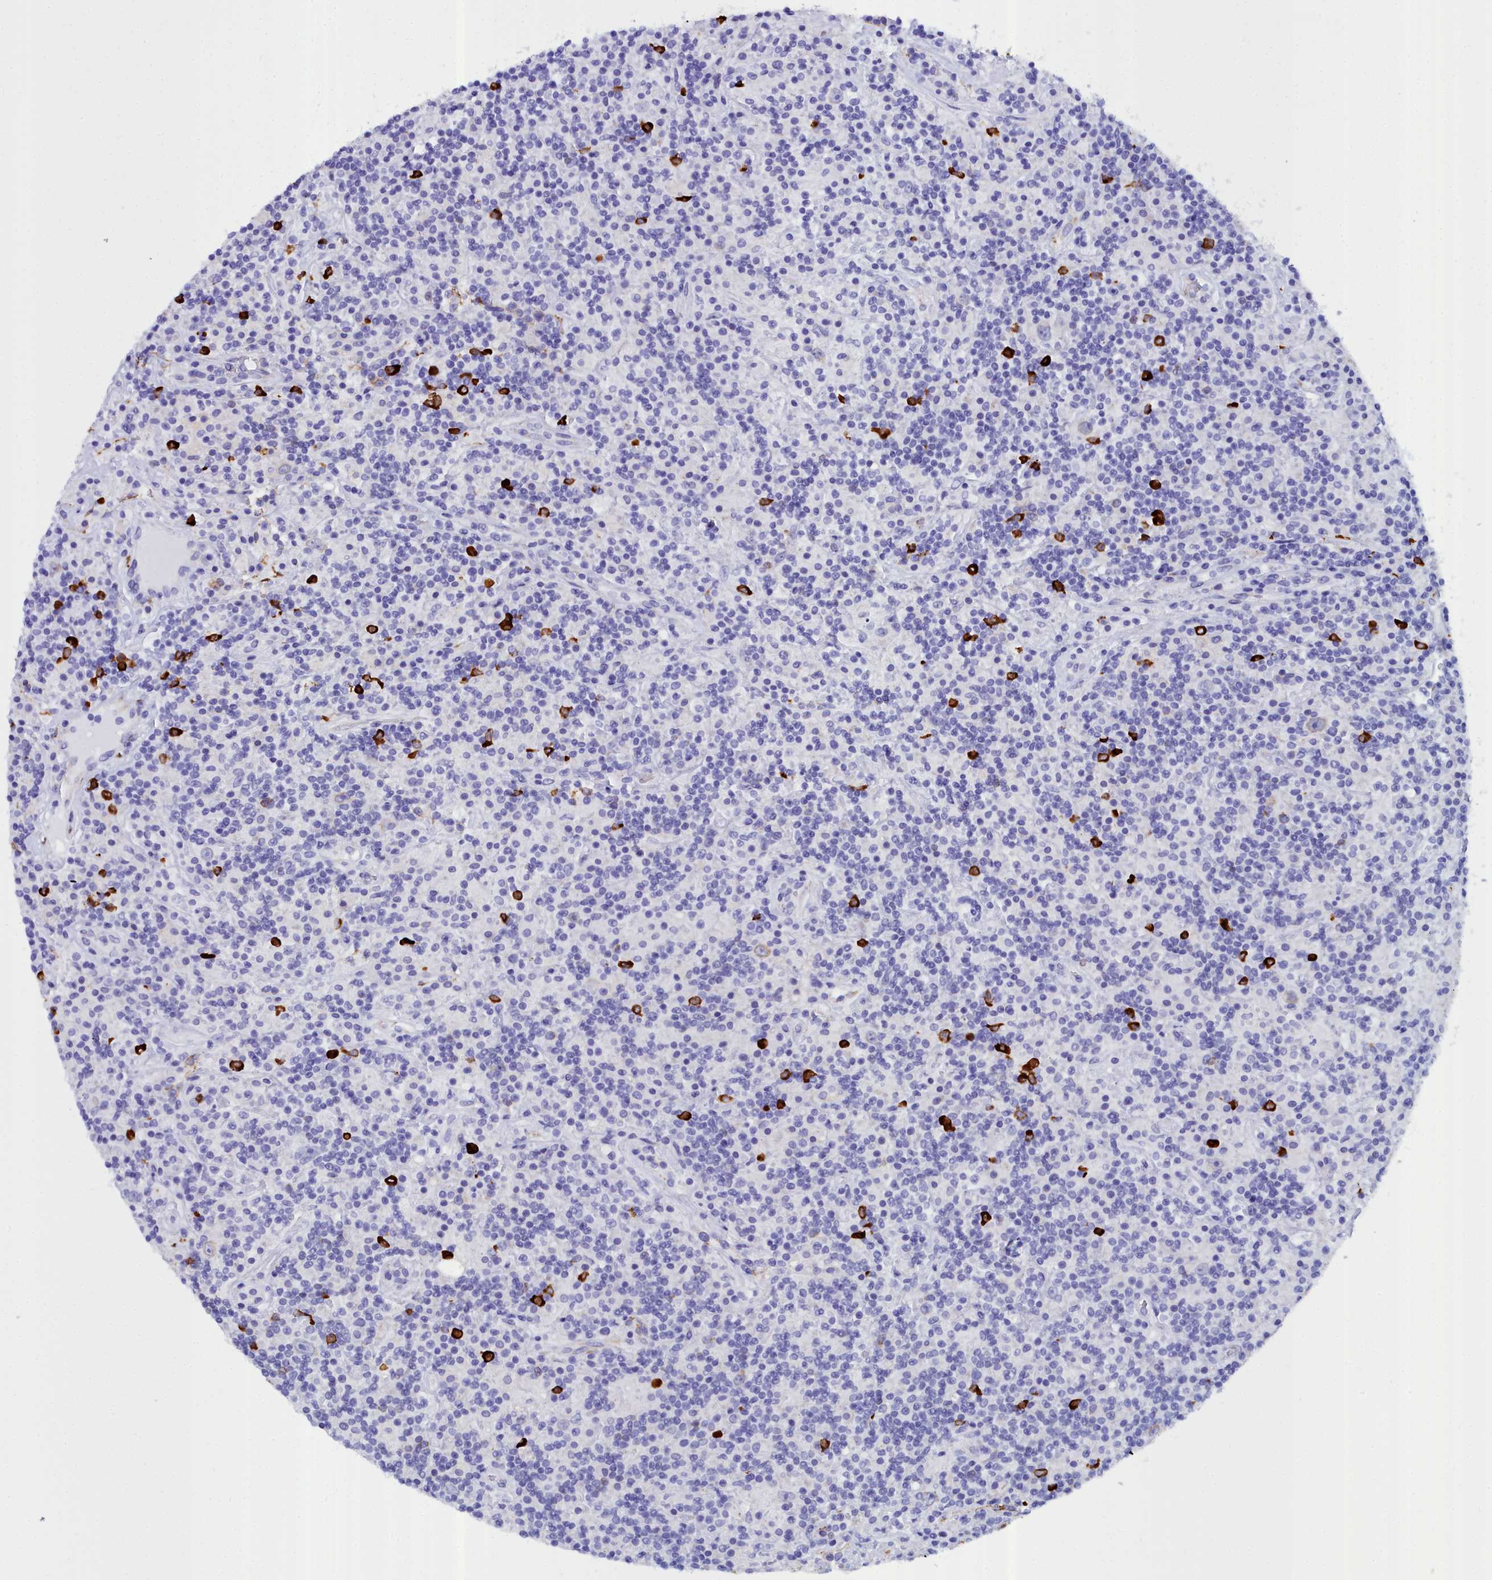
{"staining": {"intensity": "negative", "quantity": "none", "location": "none"}, "tissue": "lymphoma", "cell_type": "Tumor cells", "image_type": "cancer", "snomed": [{"axis": "morphology", "description": "Hodgkin's disease, NOS"}, {"axis": "topography", "description": "Lymph node"}], "caption": "Hodgkin's disease stained for a protein using IHC demonstrates no staining tumor cells.", "gene": "TXNDC5", "patient": {"sex": "male", "age": 70}}